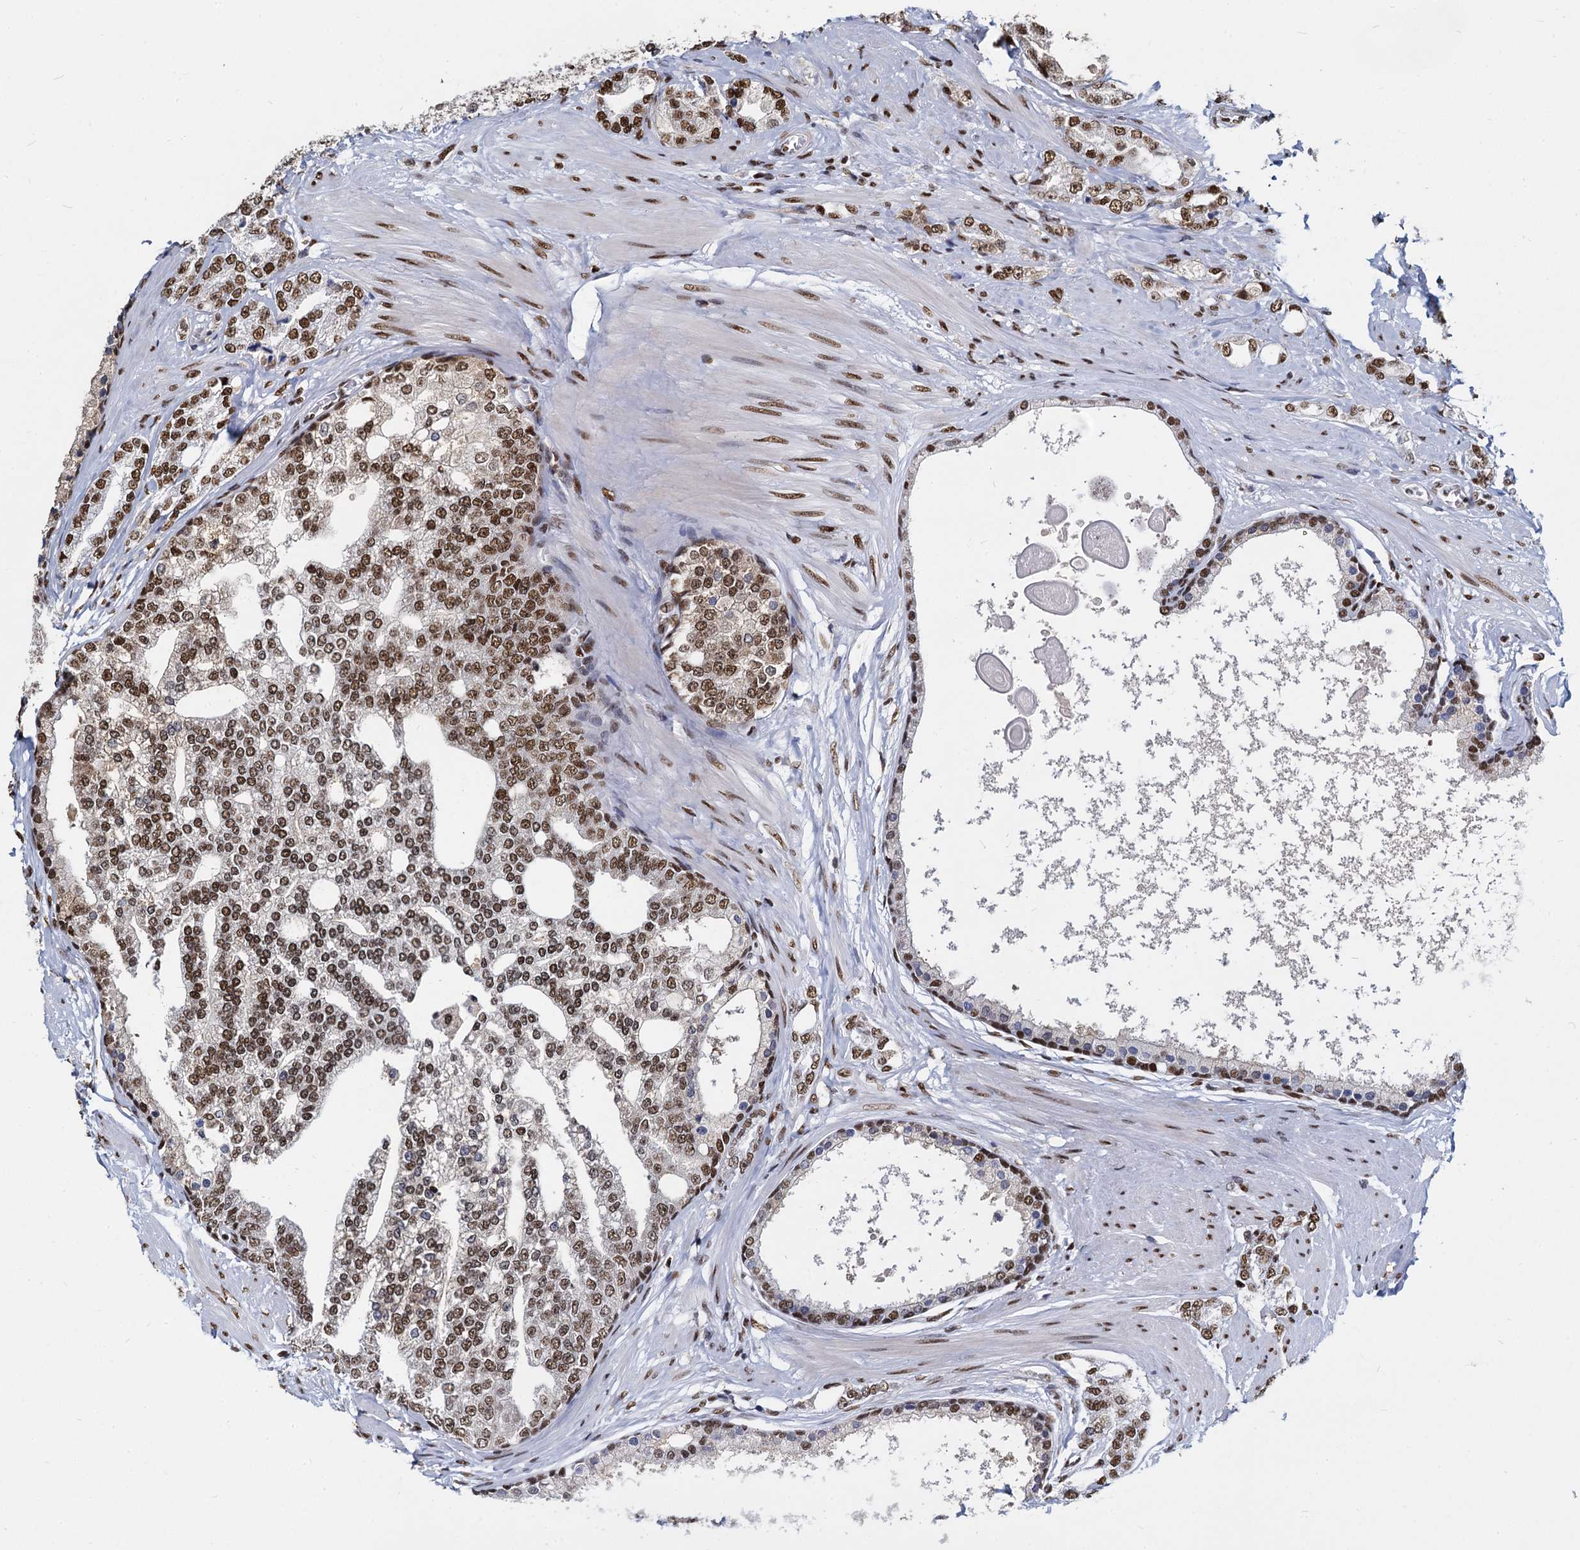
{"staining": {"intensity": "moderate", "quantity": ">75%", "location": "nuclear"}, "tissue": "prostate cancer", "cell_type": "Tumor cells", "image_type": "cancer", "snomed": [{"axis": "morphology", "description": "Adenocarcinoma, High grade"}, {"axis": "topography", "description": "Prostate"}], "caption": "DAB immunohistochemical staining of prostate cancer (high-grade adenocarcinoma) demonstrates moderate nuclear protein staining in approximately >75% of tumor cells.", "gene": "DCPS", "patient": {"sex": "male", "age": 64}}